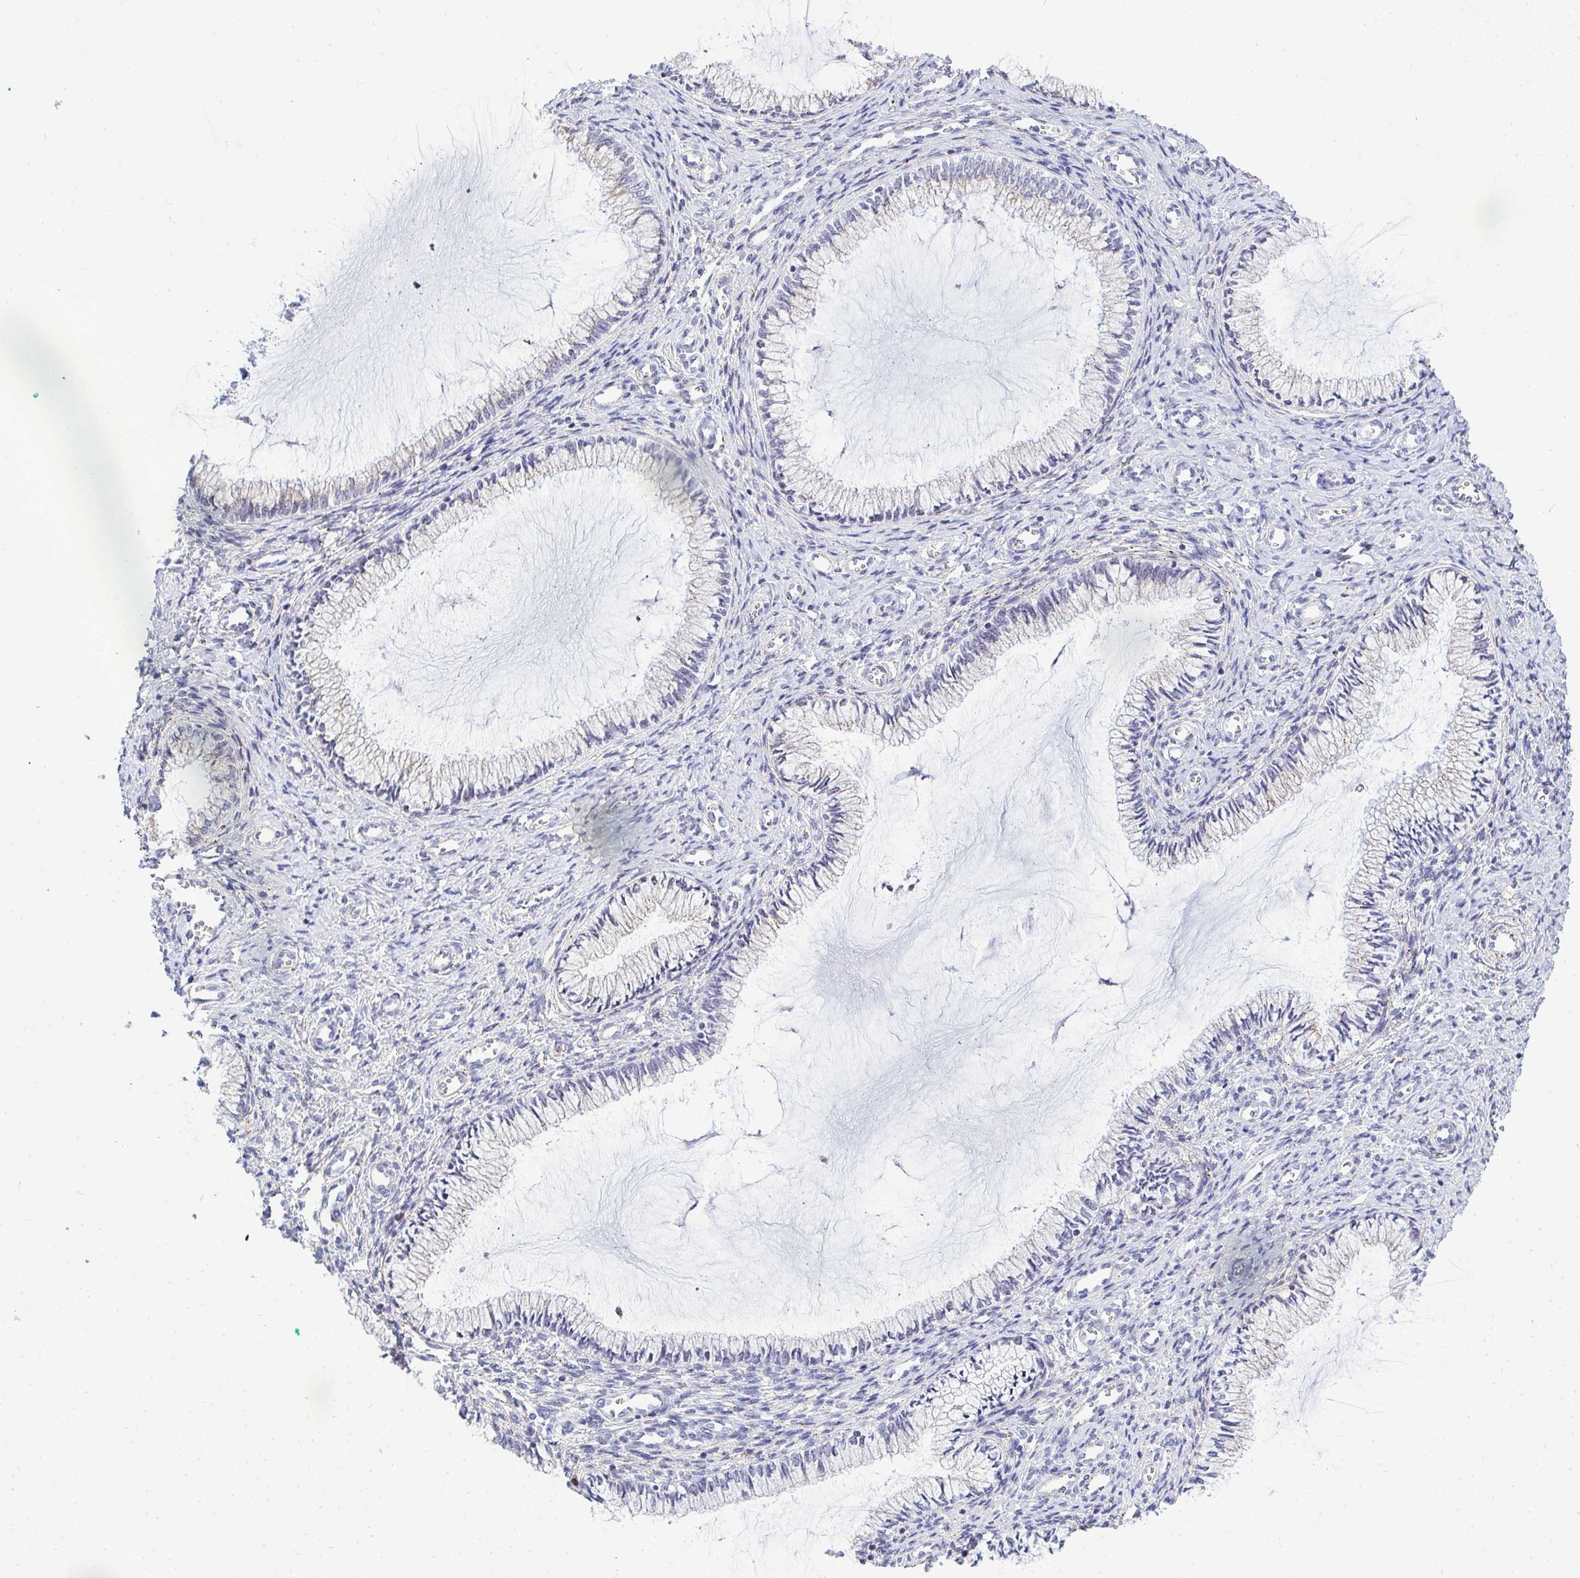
{"staining": {"intensity": "weak", "quantity": "<25%", "location": "cytoplasmic/membranous"}, "tissue": "cervix", "cell_type": "Glandular cells", "image_type": "normal", "snomed": [{"axis": "morphology", "description": "Normal tissue, NOS"}, {"axis": "topography", "description": "Cervix"}], "caption": "Cervix stained for a protein using immunohistochemistry demonstrates no expression glandular cells.", "gene": "SLC25A51", "patient": {"sex": "female", "age": 24}}